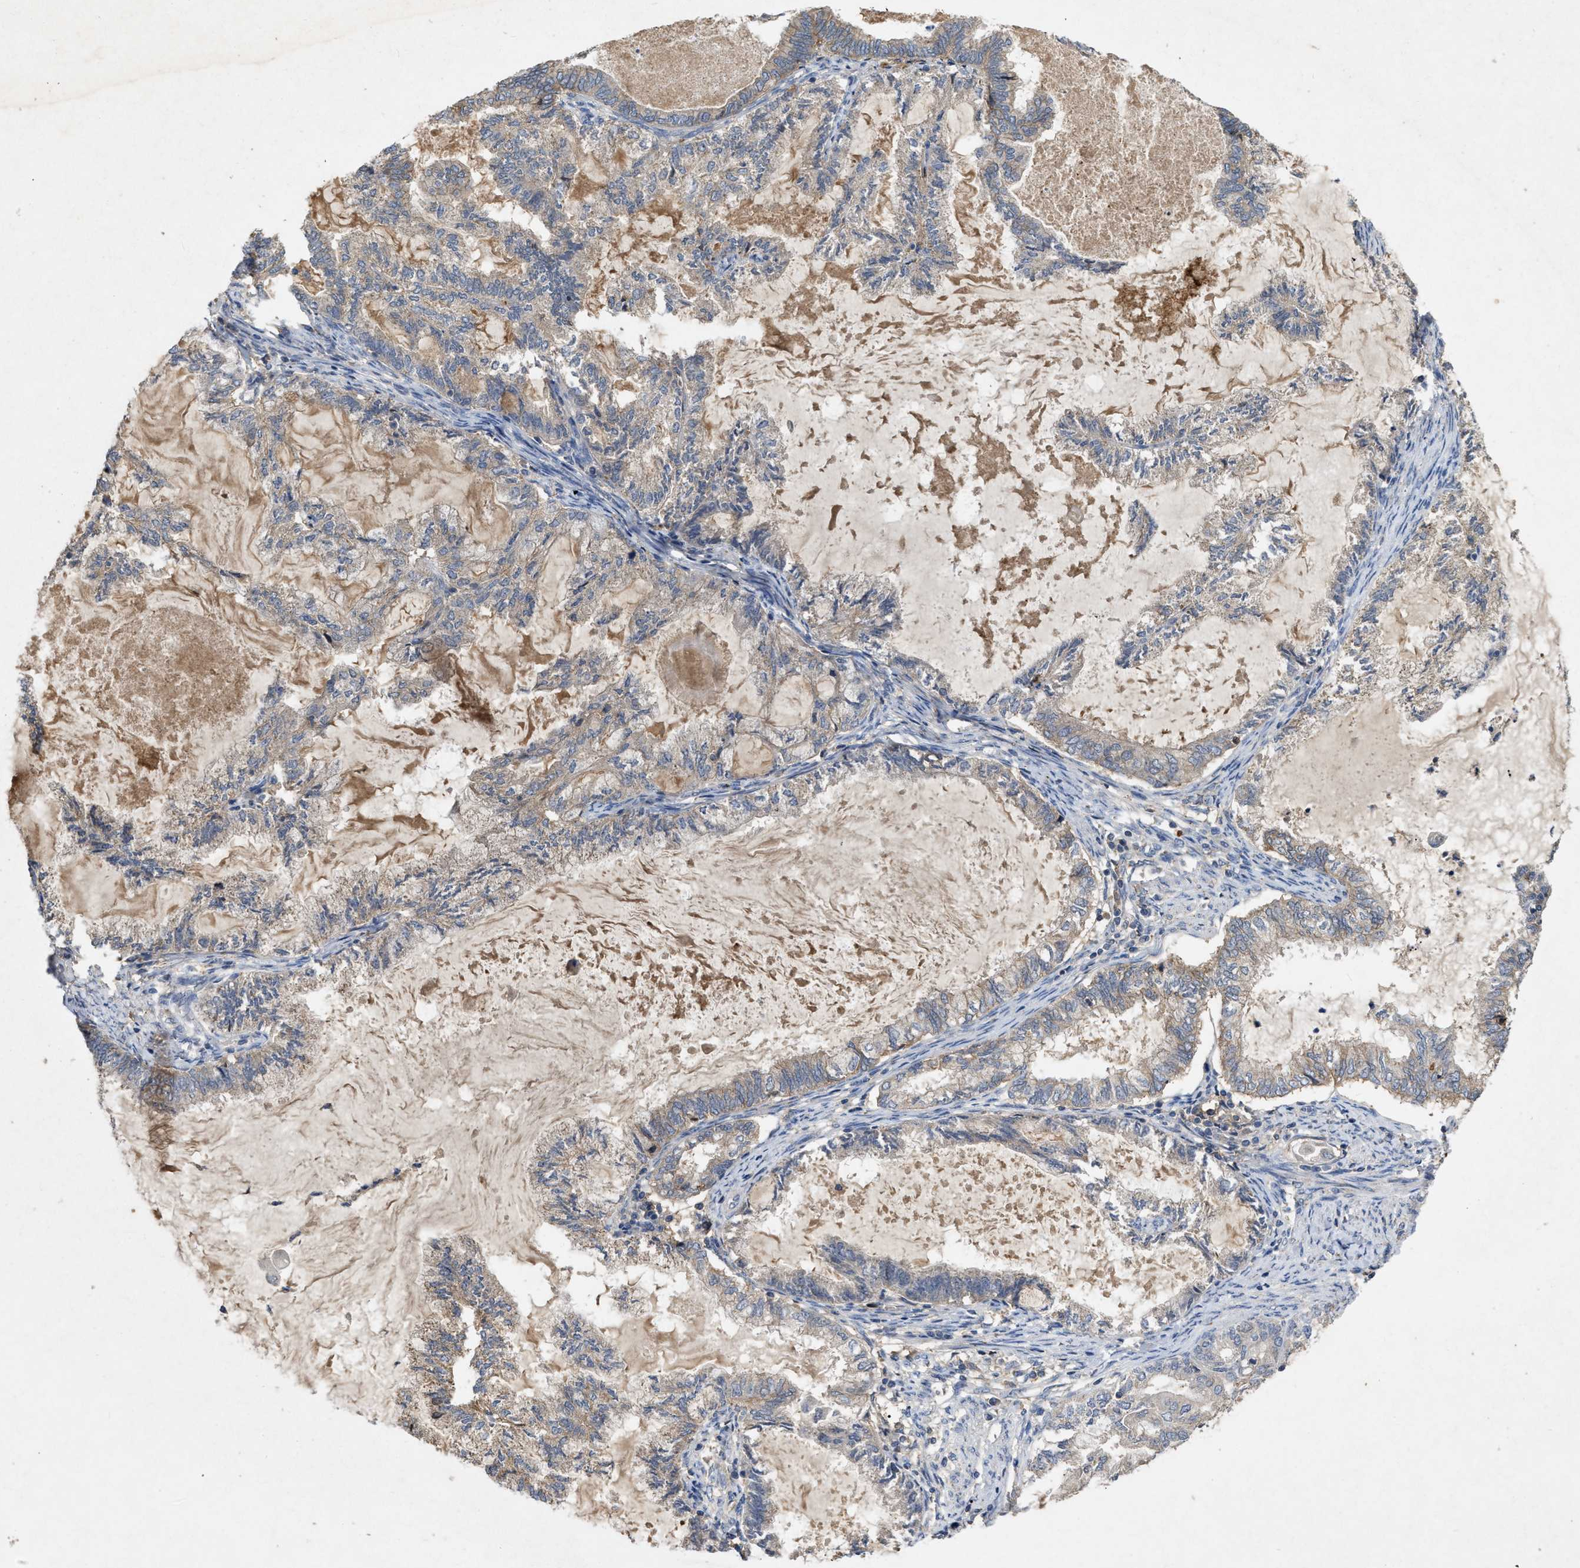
{"staining": {"intensity": "moderate", "quantity": "25%-75%", "location": "cytoplasmic/membranous"}, "tissue": "endometrial cancer", "cell_type": "Tumor cells", "image_type": "cancer", "snomed": [{"axis": "morphology", "description": "Adenocarcinoma, NOS"}, {"axis": "topography", "description": "Endometrium"}], "caption": "A micrograph of endometrial cancer stained for a protein reveals moderate cytoplasmic/membranous brown staining in tumor cells.", "gene": "LPAR2", "patient": {"sex": "female", "age": 86}}